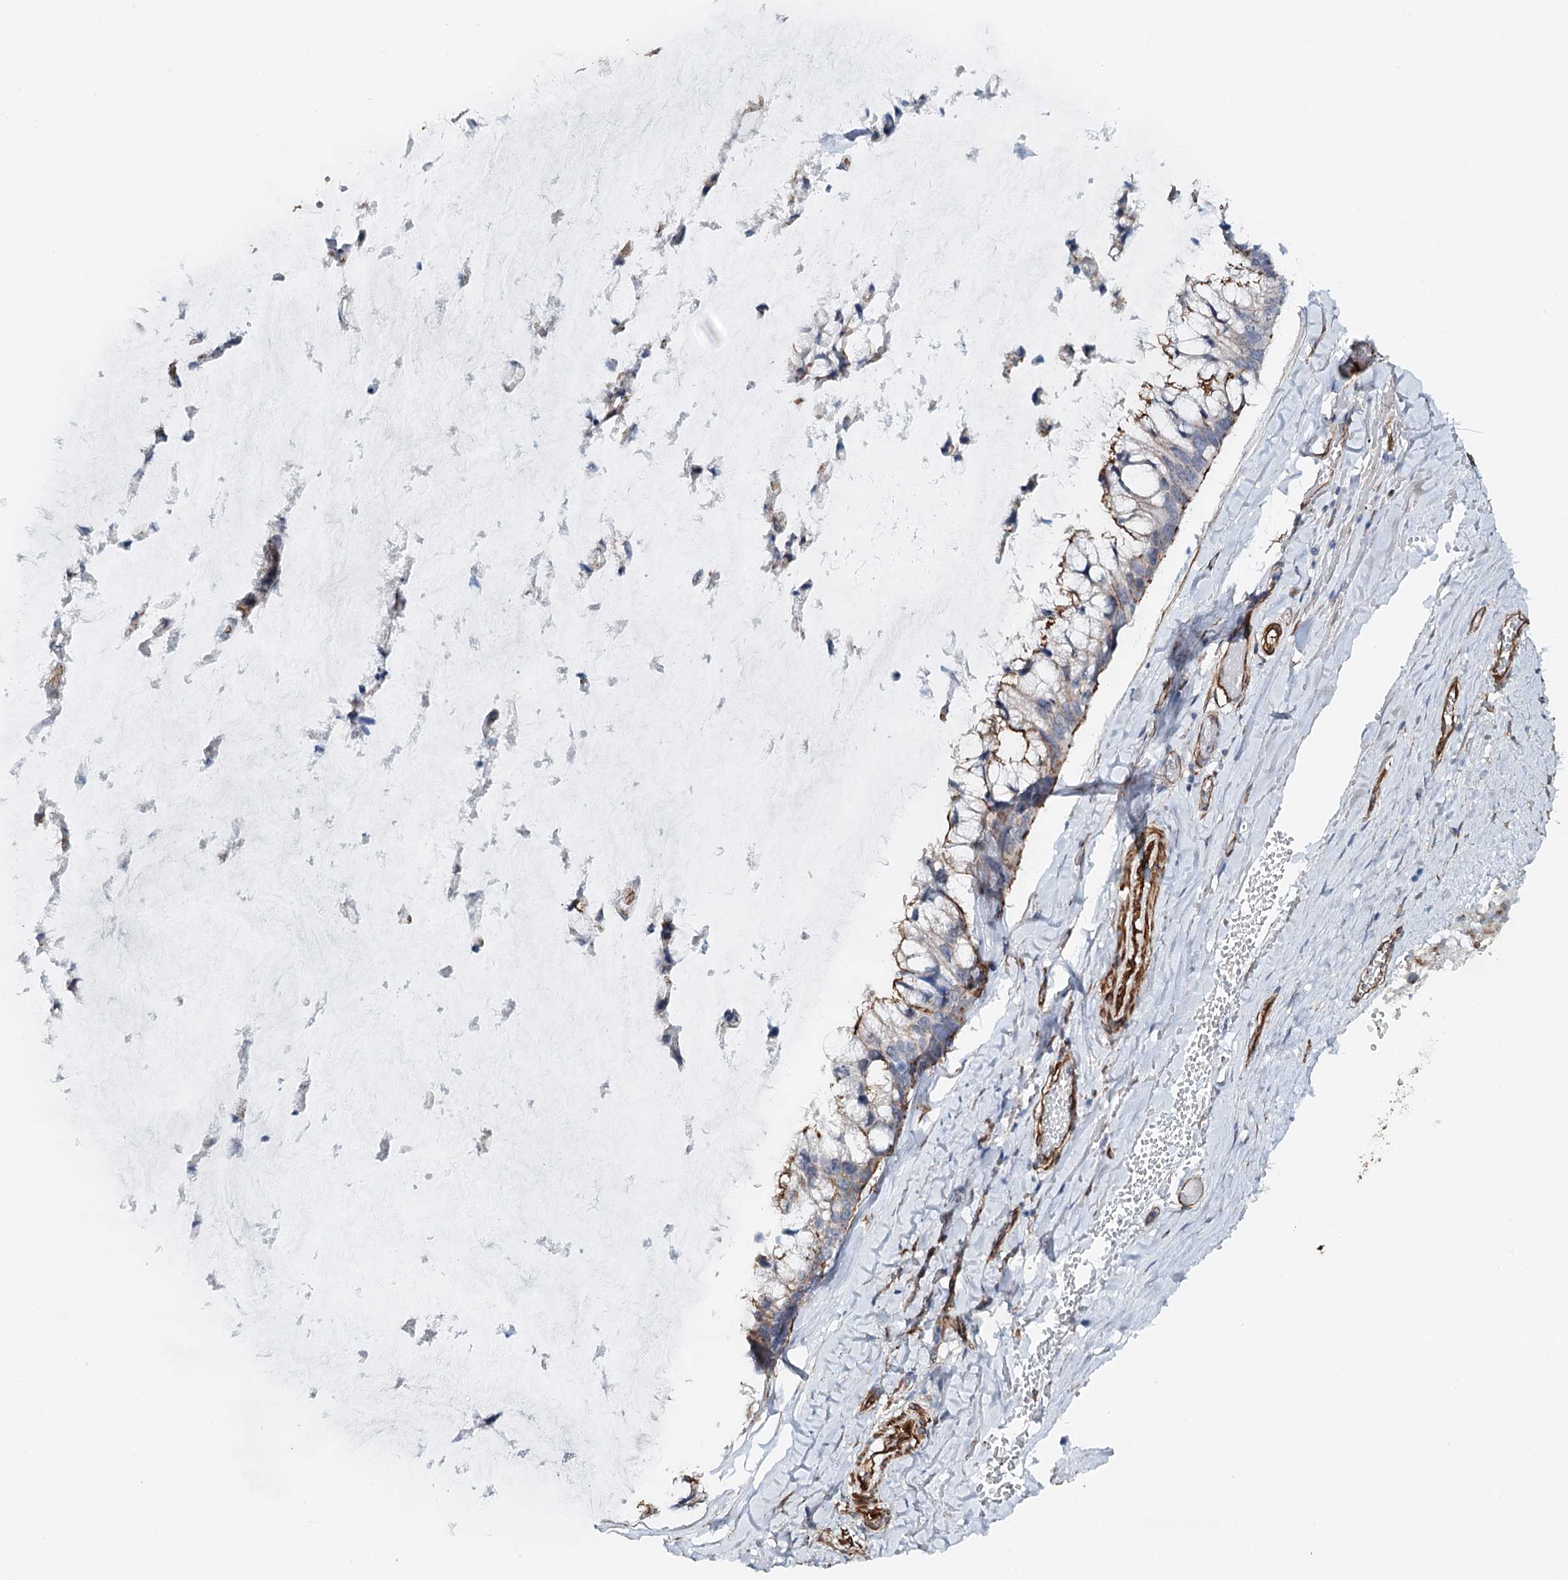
{"staining": {"intensity": "moderate", "quantity": ">75%", "location": "cytoplasmic/membranous"}, "tissue": "ovarian cancer", "cell_type": "Tumor cells", "image_type": "cancer", "snomed": [{"axis": "morphology", "description": "Cystadenocarcinoma, mucinous, NOS"}, {"axis": "topography", "description": "Ovary"}], "caption": "This image demonstrates ovarian cancer stained with immunohistochemistry to label a protein in brown. The cytoplasmic/membranous of tumor cells show moderate positivity for the protein. Nuclei are counter-stained blue.", "gene": "SYNPO", "patient": {"sex": "female", "age": 39}}